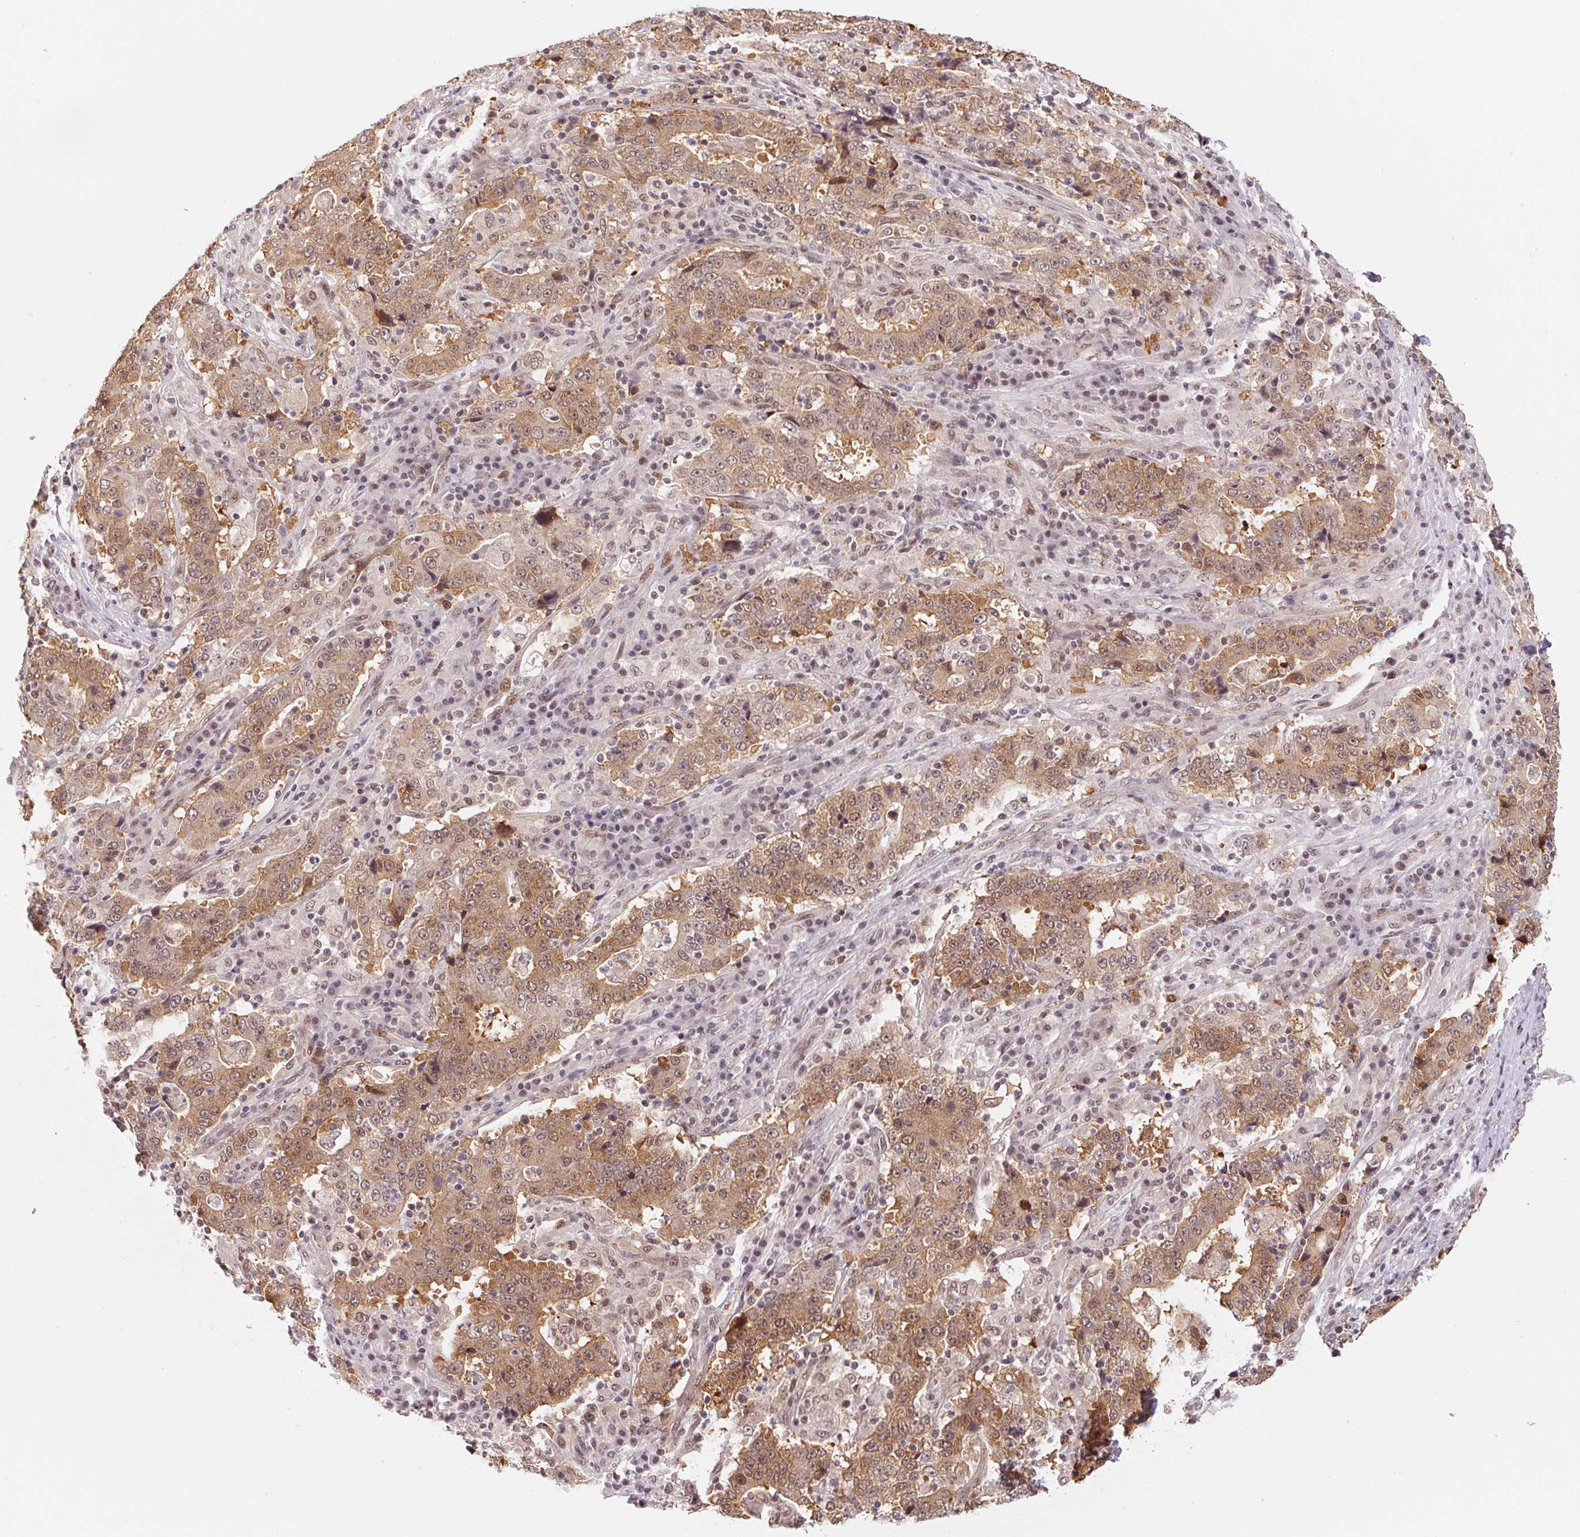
{"staining": {"intensity": "moderate", "quantity": ">75%", "location": "cytoplasmic/membranous"}, "tissue": "stomach cancer", "cell_type": "Tumor cells", "image_type": "cancer", "snomed": [{"axis": "morphology", "description": "Normal tissue, NOS"}, {"axis": "morphology", "description": "Adenocarcinoma, NOS"}, {"axis": "topography", "description": "Stomach, upper"}, {"axis": "topography", "description": "Stomach"}], "caption": "Immunohistochemistry (DAB) staining of stomach adenocarcinoma displays moderate cytoplasmic/membranous protein staining in approximately >75% of tumor cells.", "gene": "DNAJB6", "patient": {"sex": "male", "age": 59}}